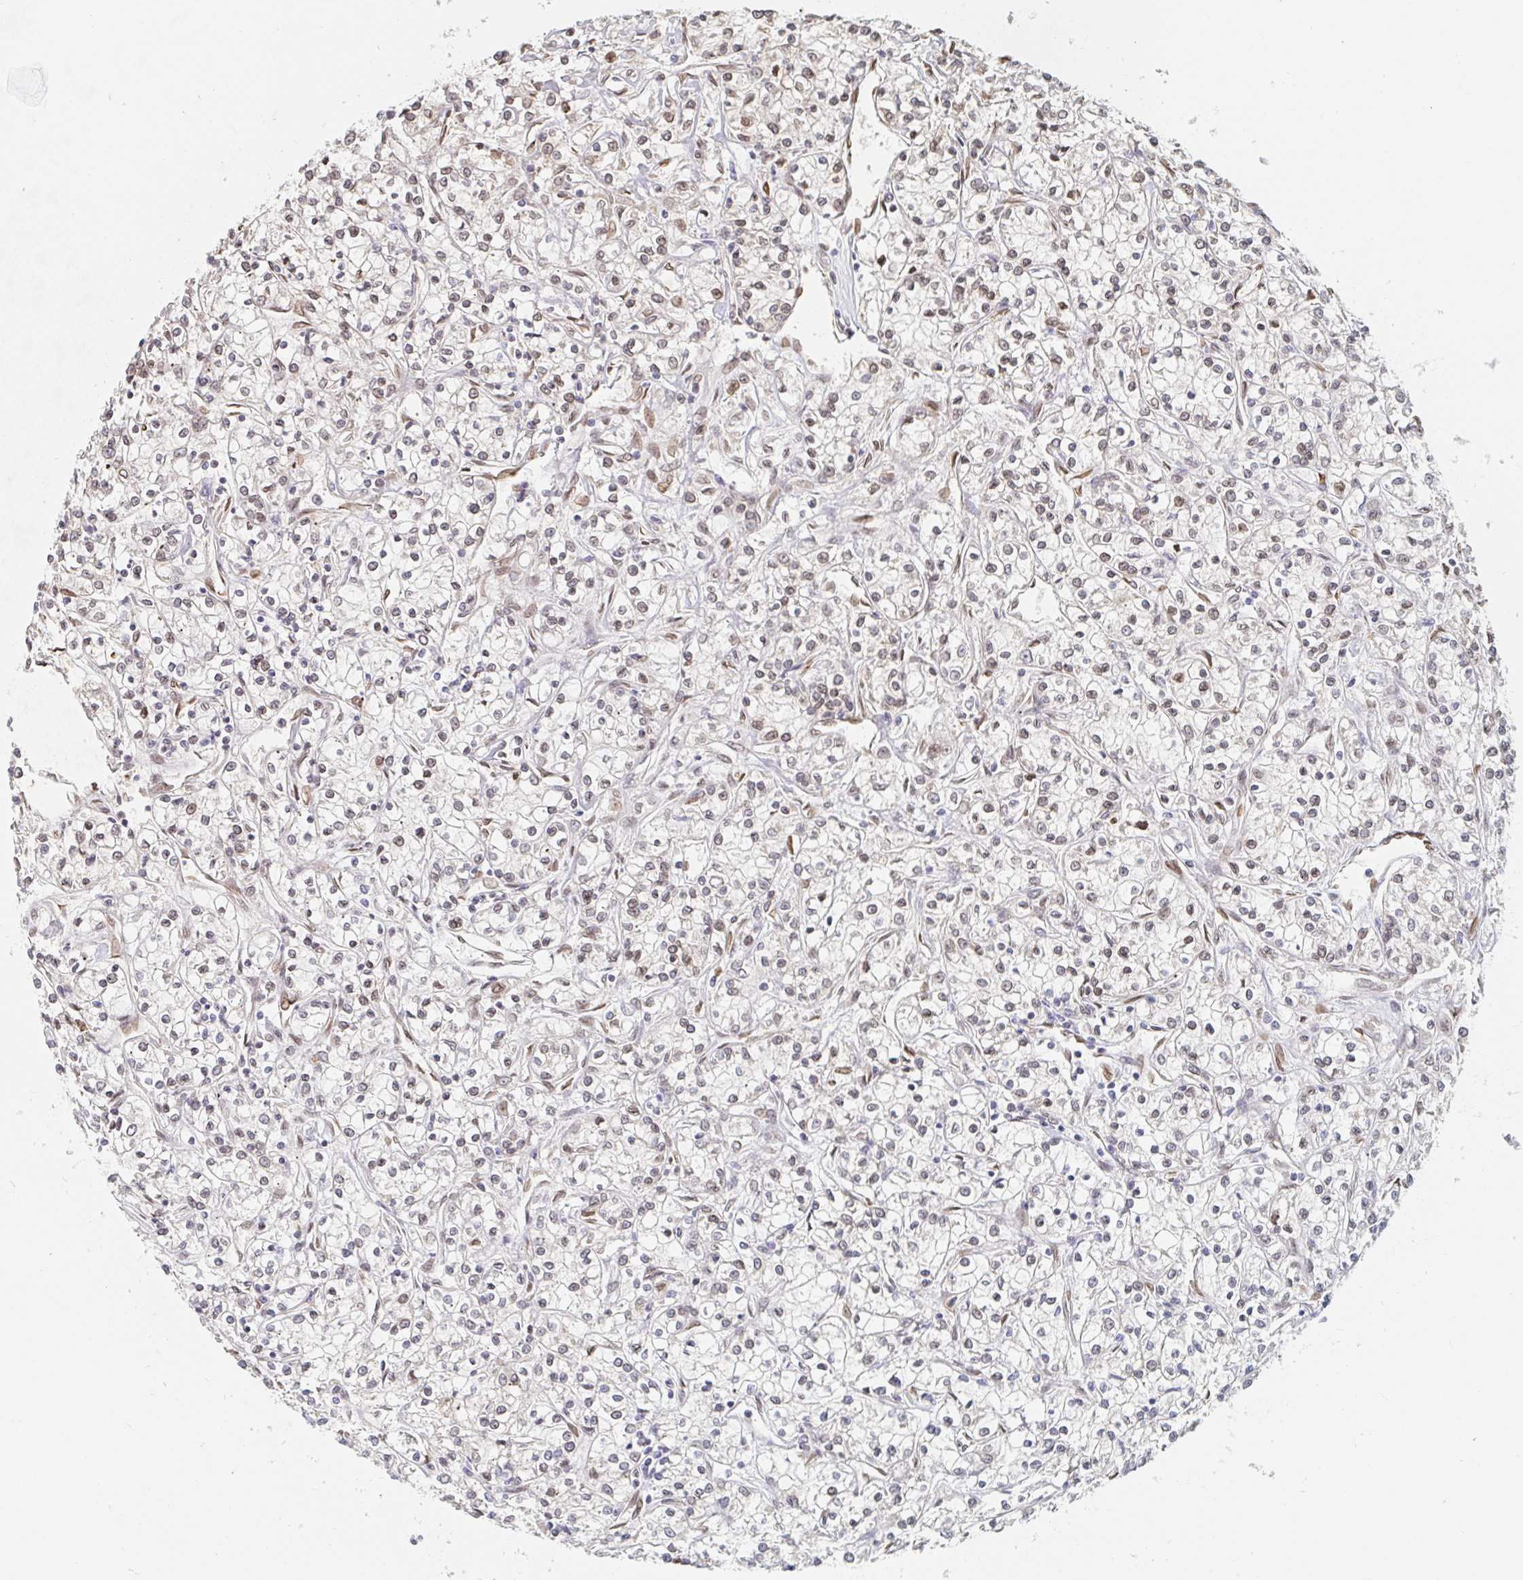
{"staining": {"intensity": "weak", "quantity": "25%-75%", "location": "nuclear"}, "tissue": "renal cancer", "cell_type": "Tumor cells", "image_type": "cancer", "snomed": [{"axis": "morphology", "description": "Adenocarcinoma, NOS"}, {"axis": "topography", "description": "Kidney"}], "caption": "Immunohistochemistry (IHC) image of adenocarcinoma (renal) stained for a protein (brown), which shows low levels of weak nuclear positivity in approximately 25%-75% of tumor cells.", "gene": "CHD2", "patient": {"sex": "female", "age": 59}}